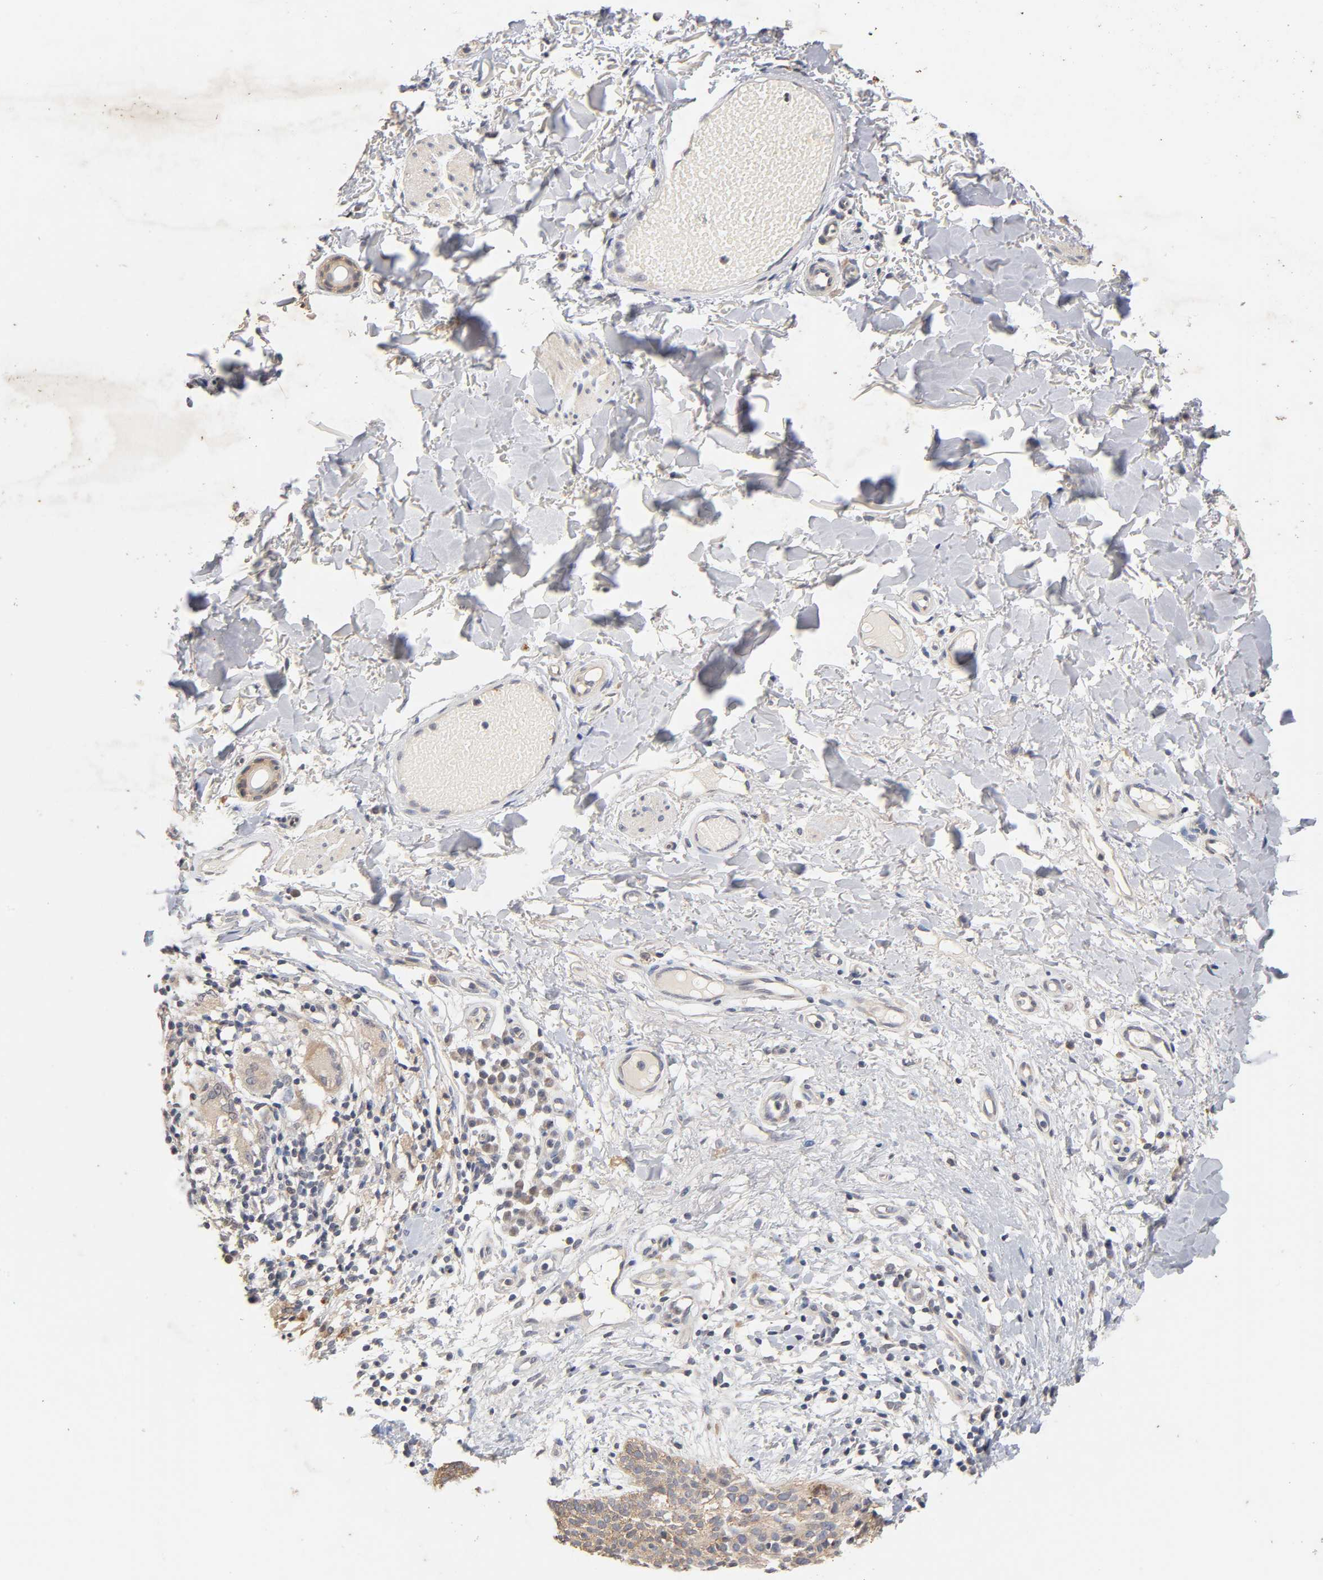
{"staining": {"intensity": "weak", "quantity": ">75%", "location": "cytoplasmic/membranous"}, "tissue": "skin cancer", "cell_type": "Tumor cells", "image_type": "cancer", "snomed": [{"axis": "morphology", "description": "Basal cell carcinoma"}, {"axis": "topography", "description": "Skin"}], "caption": "Tumor cells reveal low levels of weak cytoplasmic/membranous positivity in about >75% of cells in skin basal cell carcinoma.", "gene": "CXADR", "patient": {"sex": "male", "age": 72}}